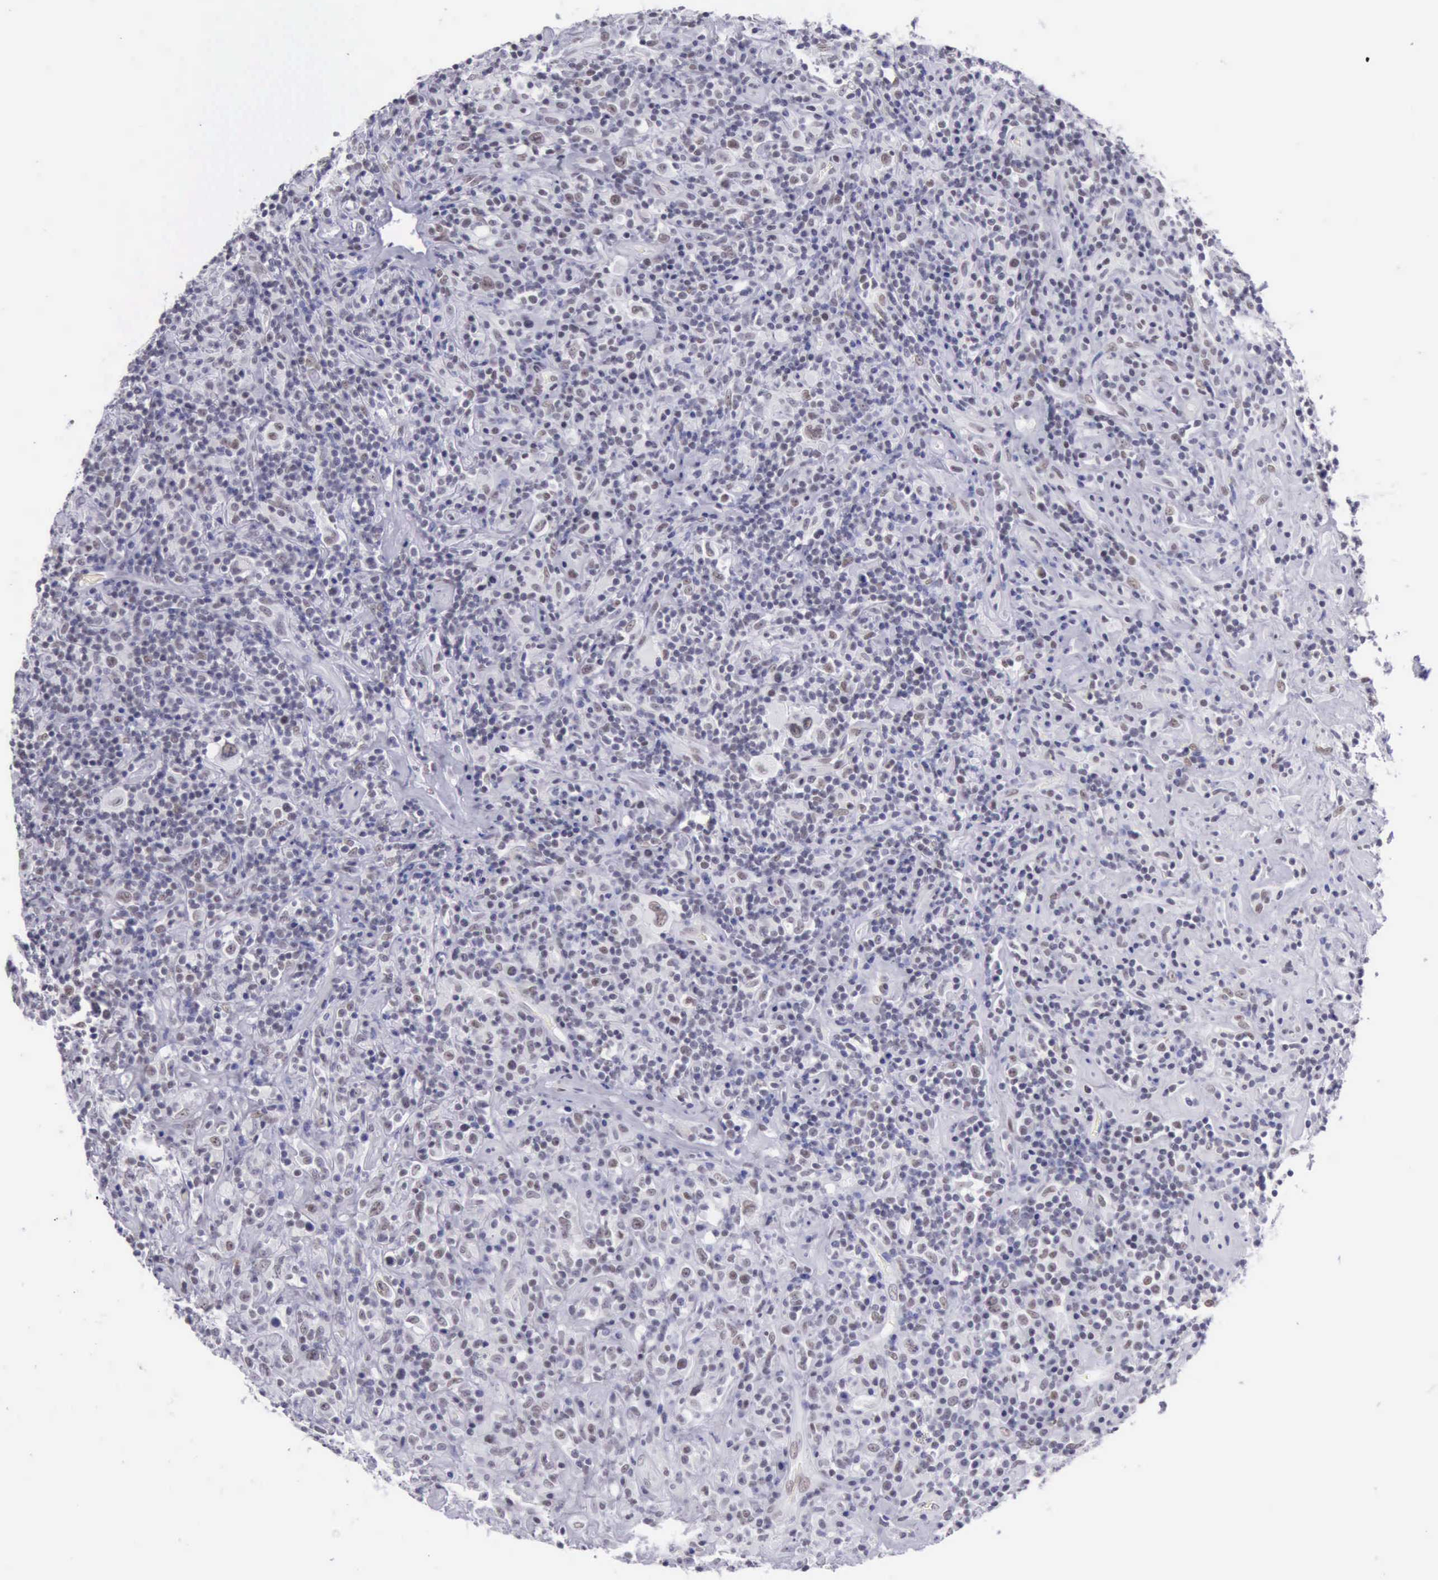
{"staining": {"intensity": "weak", "quantity": "<25%", "location": "nuclear"}, "tissue": "lymphoma", "cell_type": "Tumor cells", "image_type": "cancer", "snomed": [{"axis": "morphology", "description": "Hodgkin's disease, NOS"}, {"axis": "topography", "description": "Lymph node"}], "caption": "Immunohistochemical staining of human lymphoma reveals no significant staining in tumor cells. Nuclei are stained in blue.", "gene": "EP300", "patient": {"sex": "male", "age": 46}}